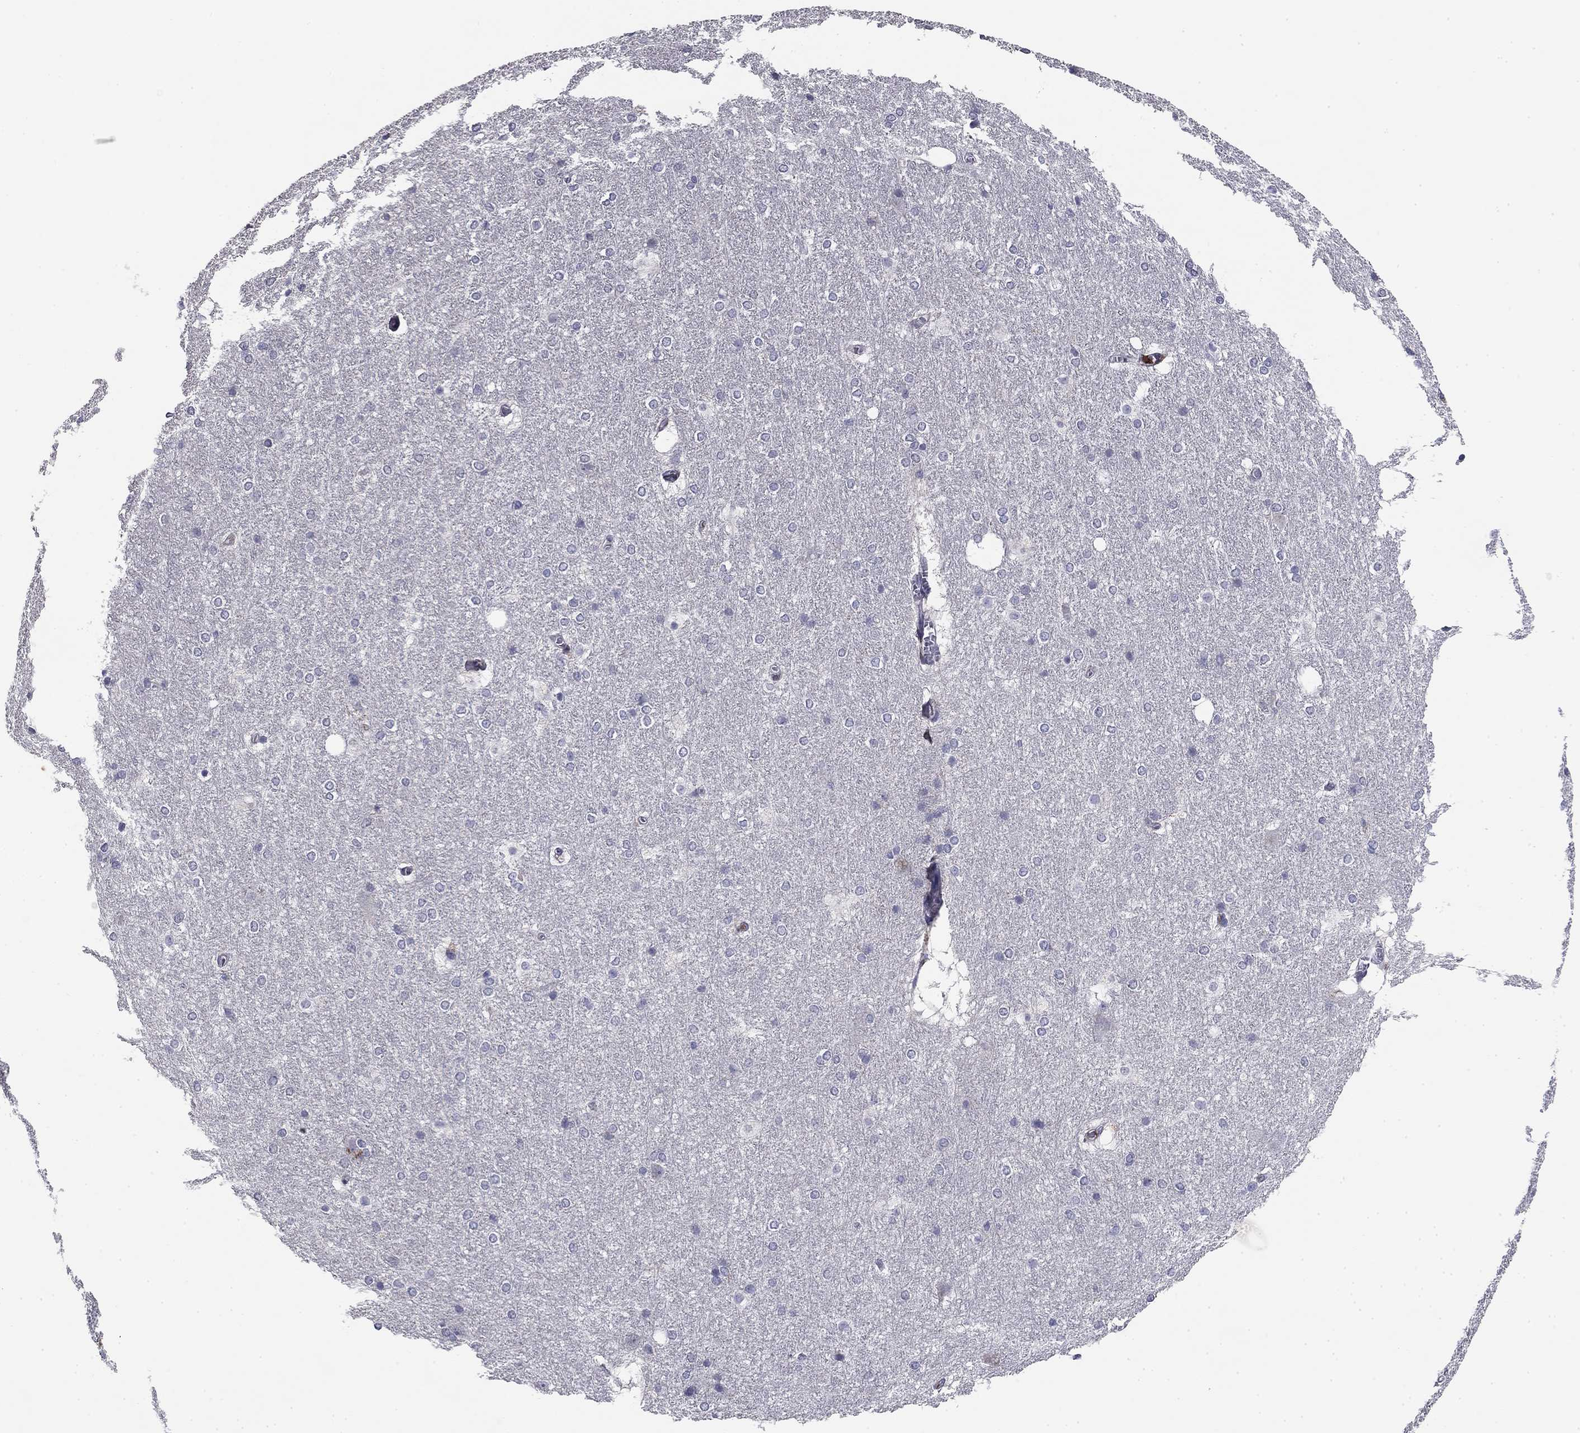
{"staining": {"intensity": "negative", "quantity": "none", "location": "none"}, "tissue": "hippocampus", "cell_type": "Glial cells", "image_type": "normal", "snomed": [{"axis": "morphology", "description": "Normal tissue, NOS"}, {"axis": "topography", "description": "Cerebral cortex"}, {"axis": "topography", "description": "Hippocampus"}], "caption": "A high-resolution histopathology image shows immunohistochemistry staining of benign hippocampus, which shows no significant expression in glial cells. (DAB (3,3'-diaminobenzidine) immunohistochemistry visualized using brightfield microscopy, high magnification).", "gene": "COL2A1", "patient": {"sex": "female", "age": 19}}